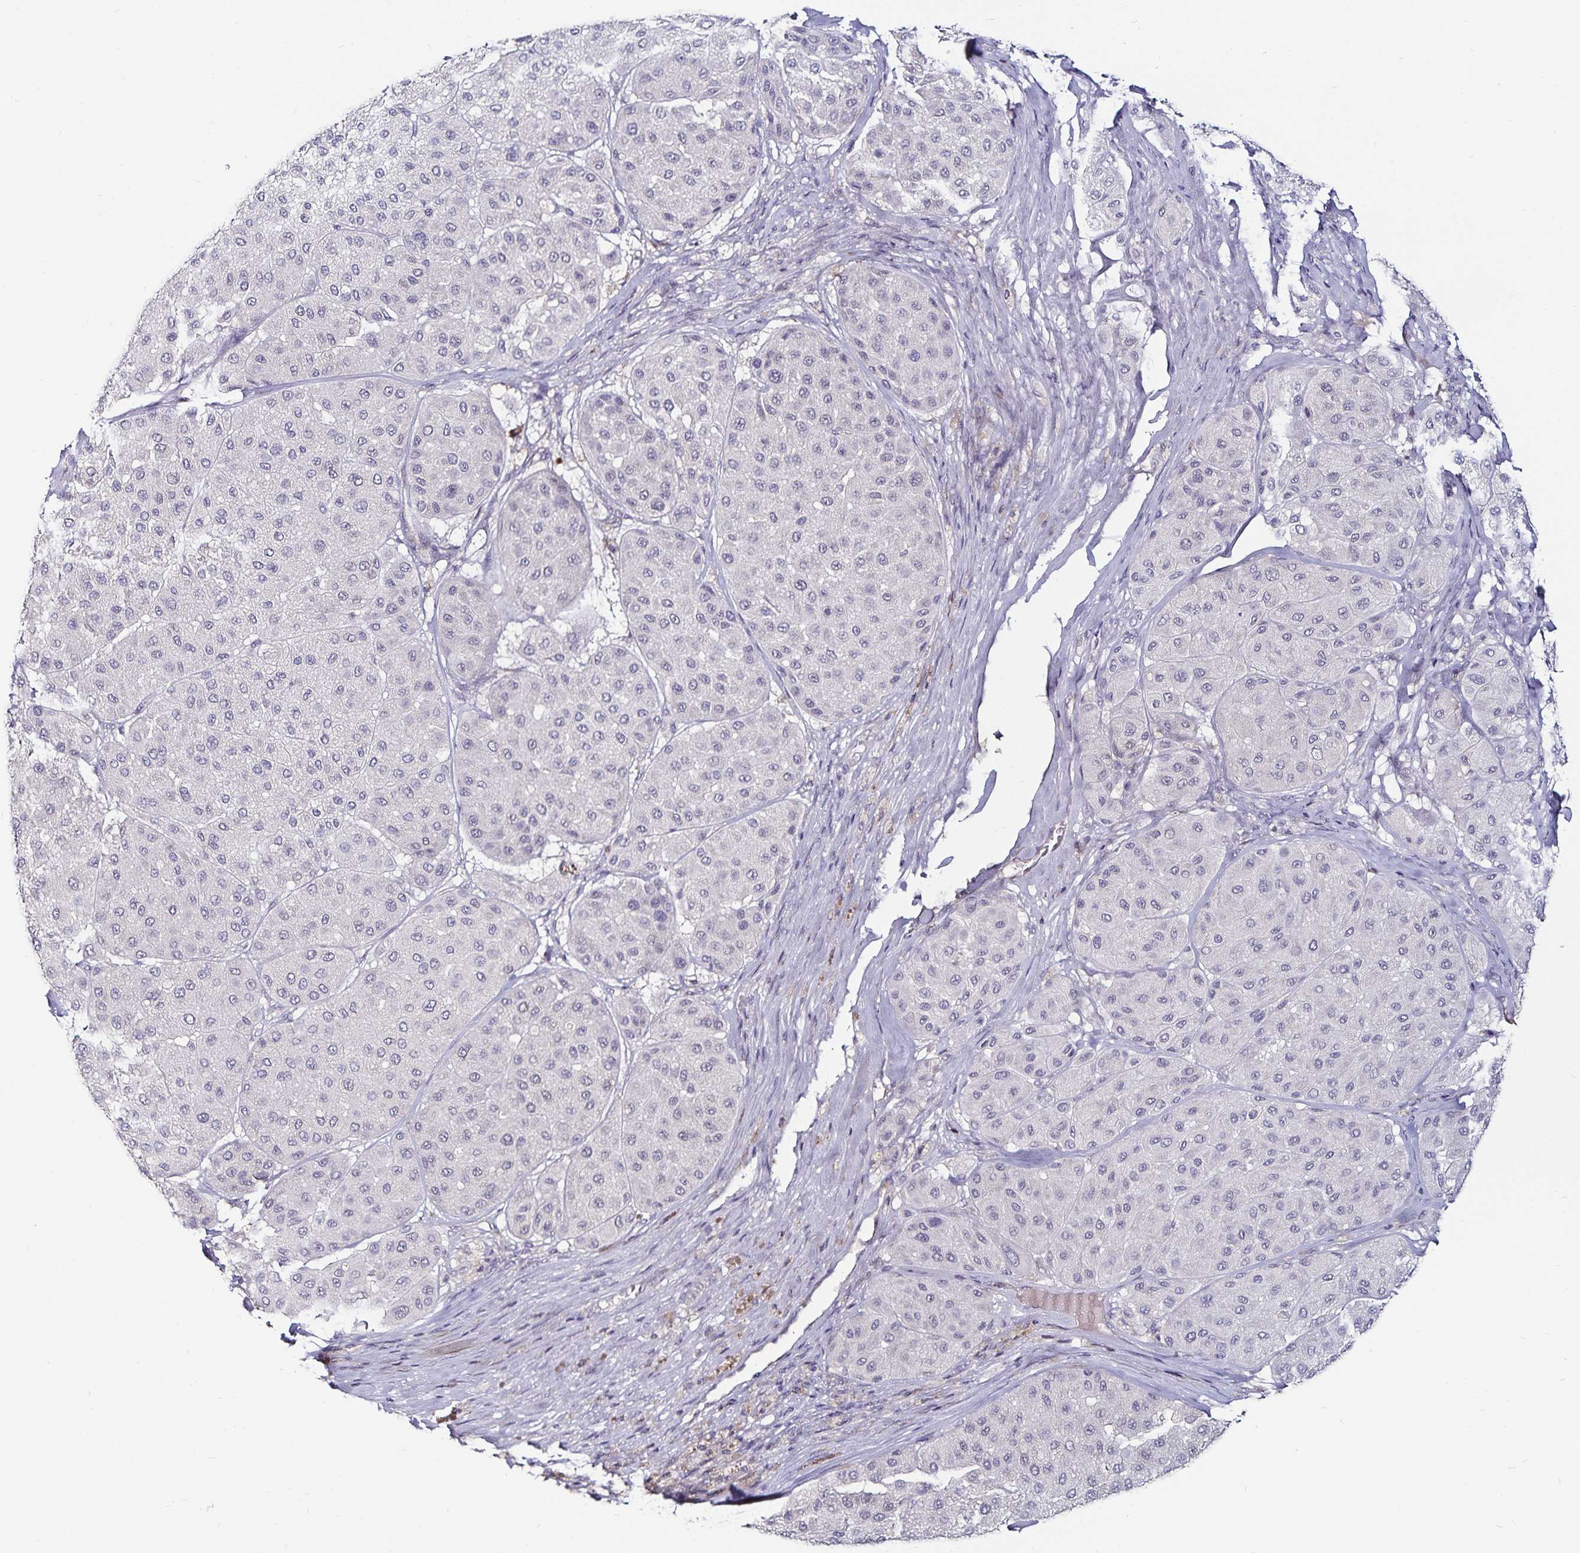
{"staining": {"intensity": "negative", "quantity": "none", "location": "none"}, "tissue": "melanoma", "cell_type": "Tumor cells", "image_type": "cancer", "snomed": [{"axis": "morphology", "description": "Malignant melanoma, Metastatic site"}, {"axis": "topography", "description": "Smooth muscle"}], "caption": "Malignant melanoma (metastatic site) stained for a protein using immunohistochemistry reveals no expression tumor cells.", "gene": "ACSL5", "patient": {"sex": "male", "age": 41}}